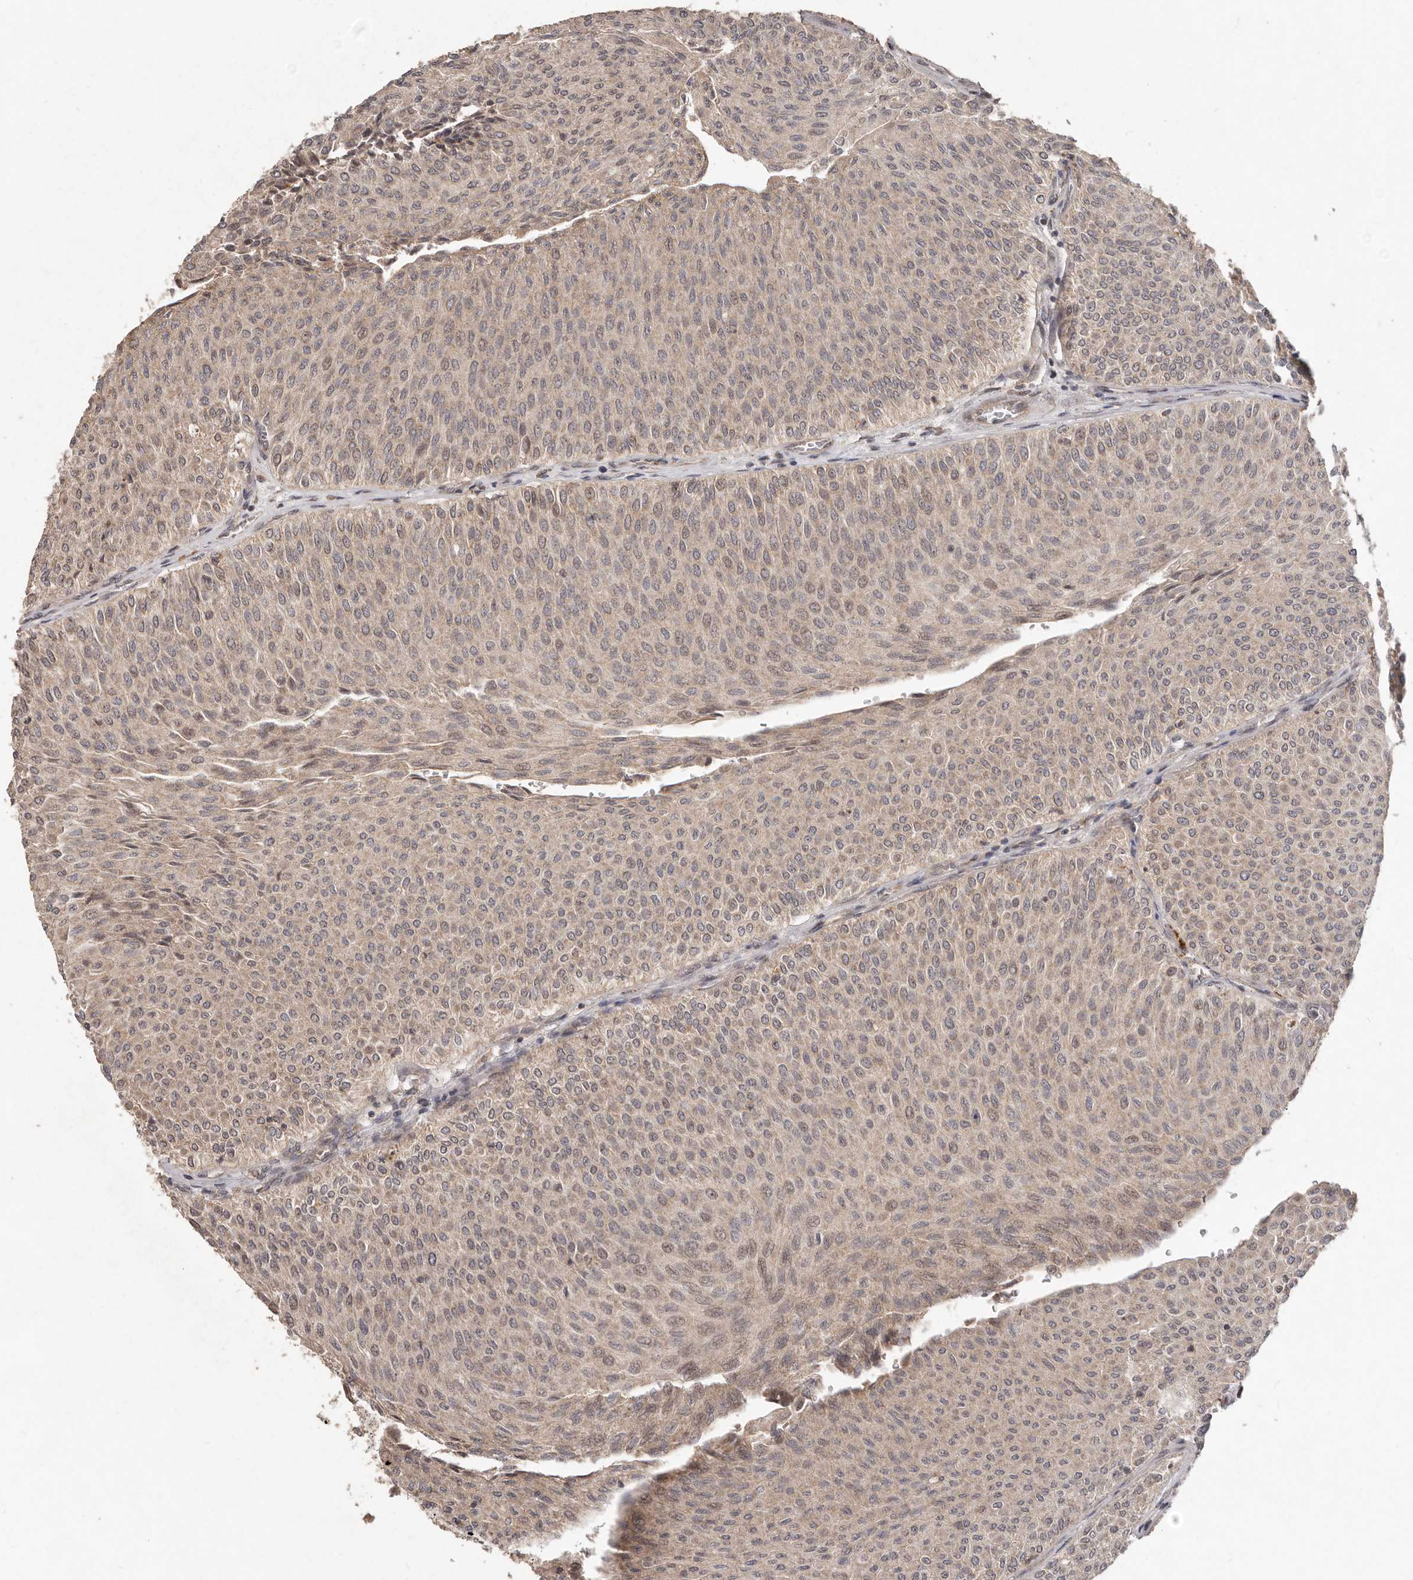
{"staining": {"intensity": "weak", "quantity": ">75%", "location": "cytoplasmic/membranous,nuclear"}, "tissue": "urothelial cancer", "cell_type": "Tumor cells", "image_type": "cancer", "snomed": [{"axis": "morphology", "description": "Urothelial carcinoma, Low grade"}, {"axis": "topography", "description": "Urinary bladder"}], "caption": "Protein analysis of urothelial carcinoma (low-grade) tissue shows weak cytoplasmic/membranous and nuclear positivity in approximately >75% of tumor cells.", "gene": "PLOD2", "patient": {"sex": "male", "age": 78}}